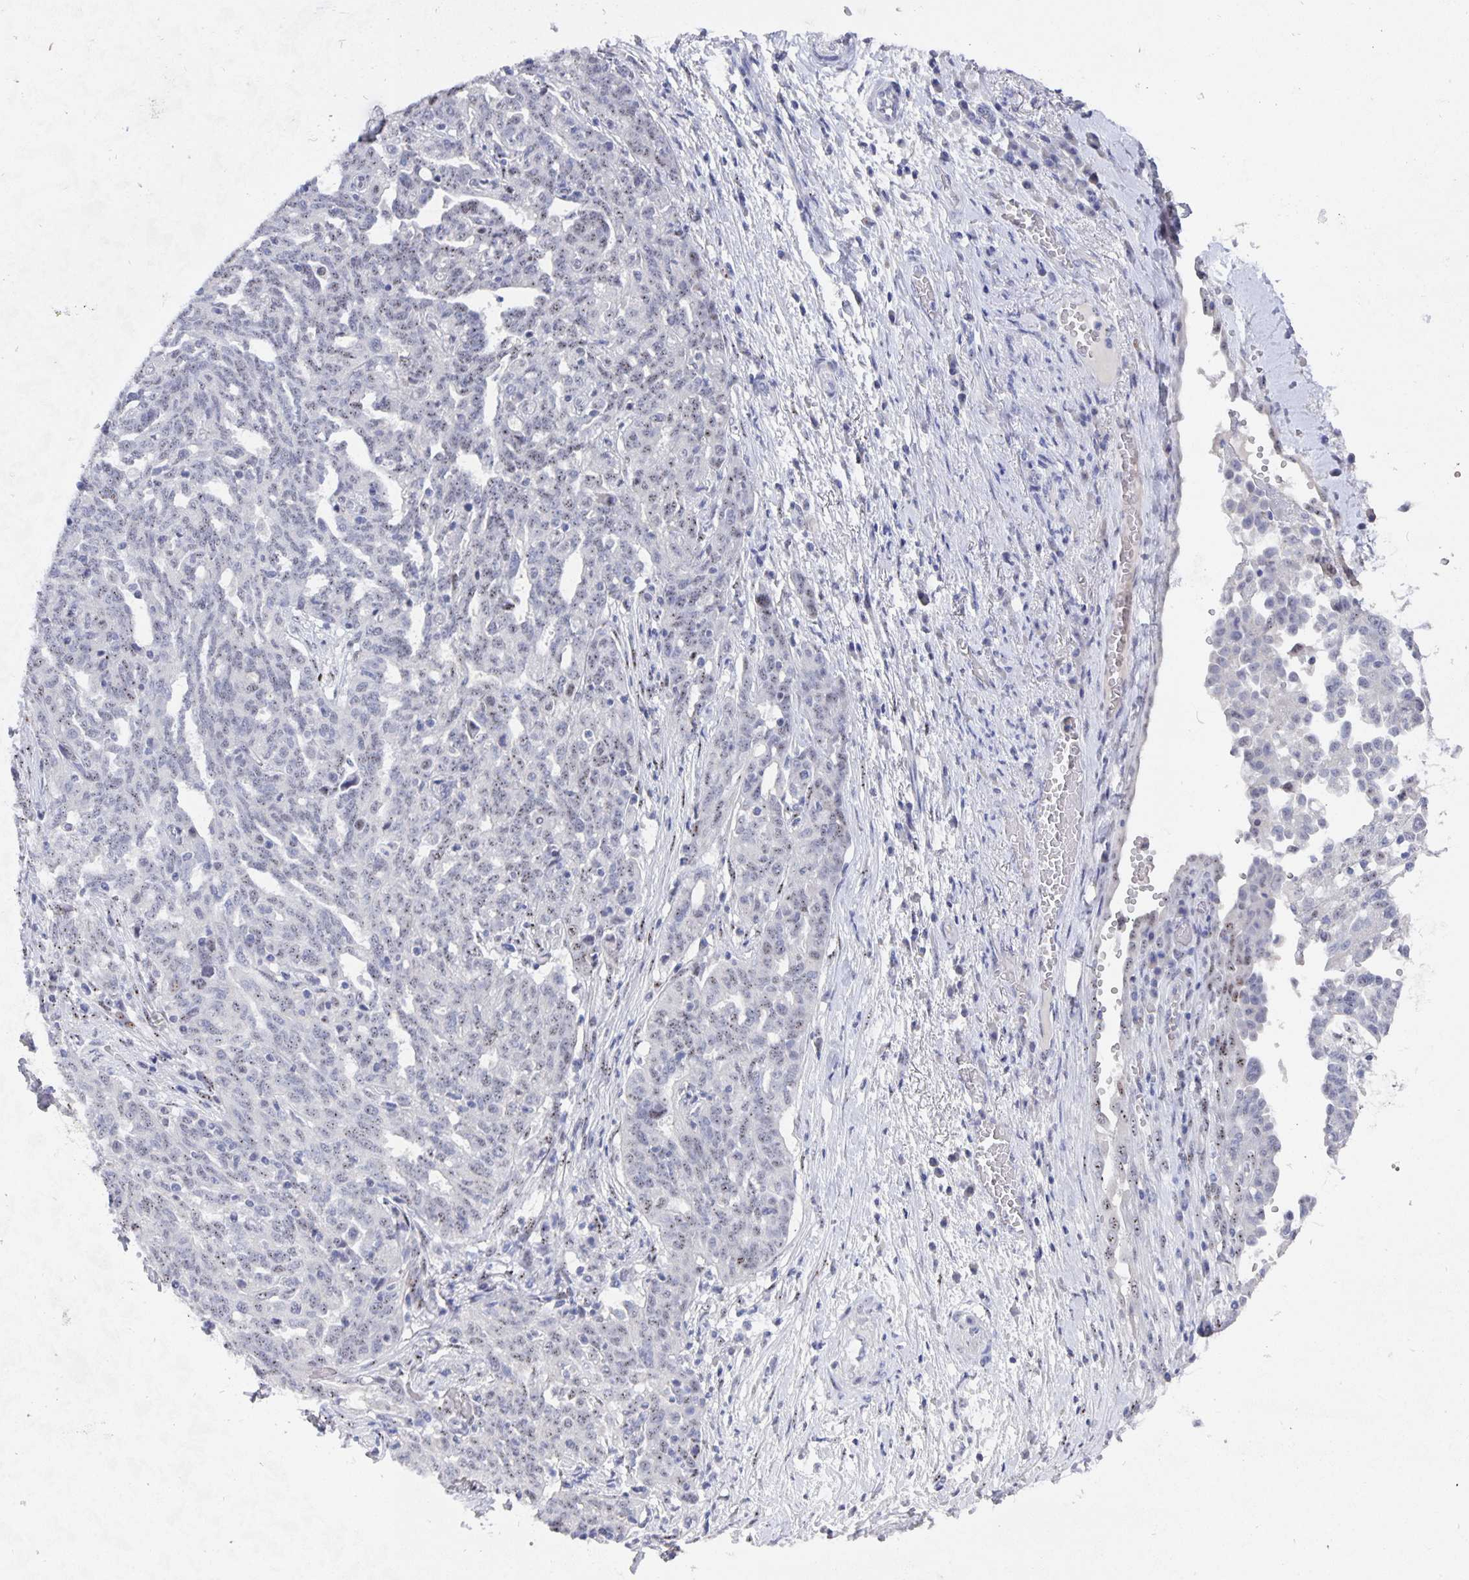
{"staining": {"intensity": "negative", "quantity": "none", "location": "none"}, "tissue": "ovarian cancer", "cell_type": "Tumor cells", "image_type": "cancer", "snomed": [{"axis": "morphology", "description": "Cystadenocarcinoma, serous, NOS"}, {"axis": "topography", "description": "Ovary"}], "caption": "Protein analysis of ovarian cancer reveals no significant expression in tumor cells.", "gene": "SMOC1", "patient": {"sex": "female", "age": 67}}